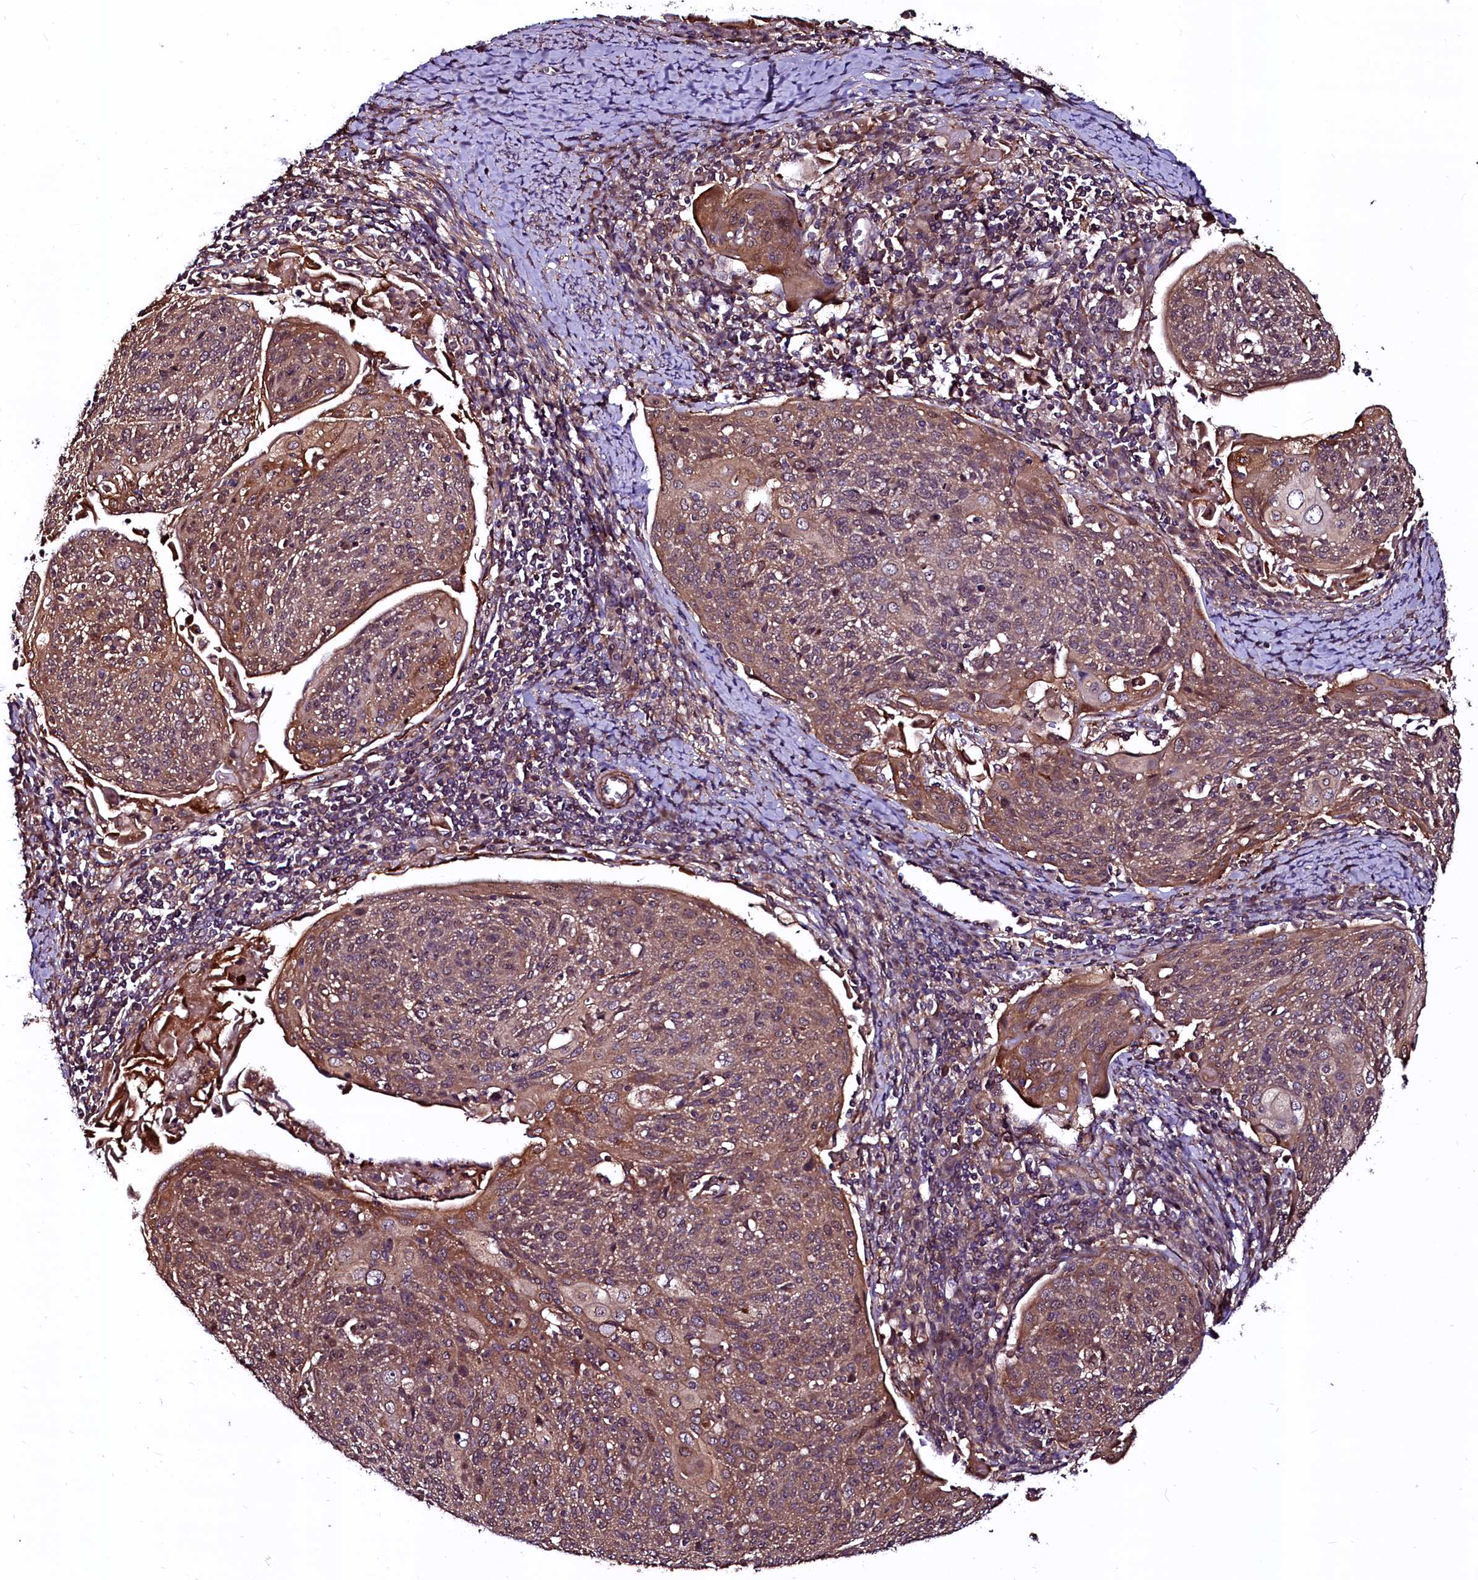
{"staining": {"intensity": "moderate", "quantity": ">75%", "location": "cytoplasmic/membranous"}, "tissue": "cervical cancer", "cell_type": "Tumor cells", "image_type": "cancer", "snomed": [{"axis": "morphology", "description": "Squamous cell carcinoma, NOS"}, {"axis": "topography", "description": "Cervix"}], "caption": "Brown immunohistochemical staining in human squamous cell carcinoma (cervical) demonstrates moderate cytoplasmic/membranous positivity in about >75% of tumor cells.", "gene": "N4BP1", "patient": {"sex": "female", "age": 67}}